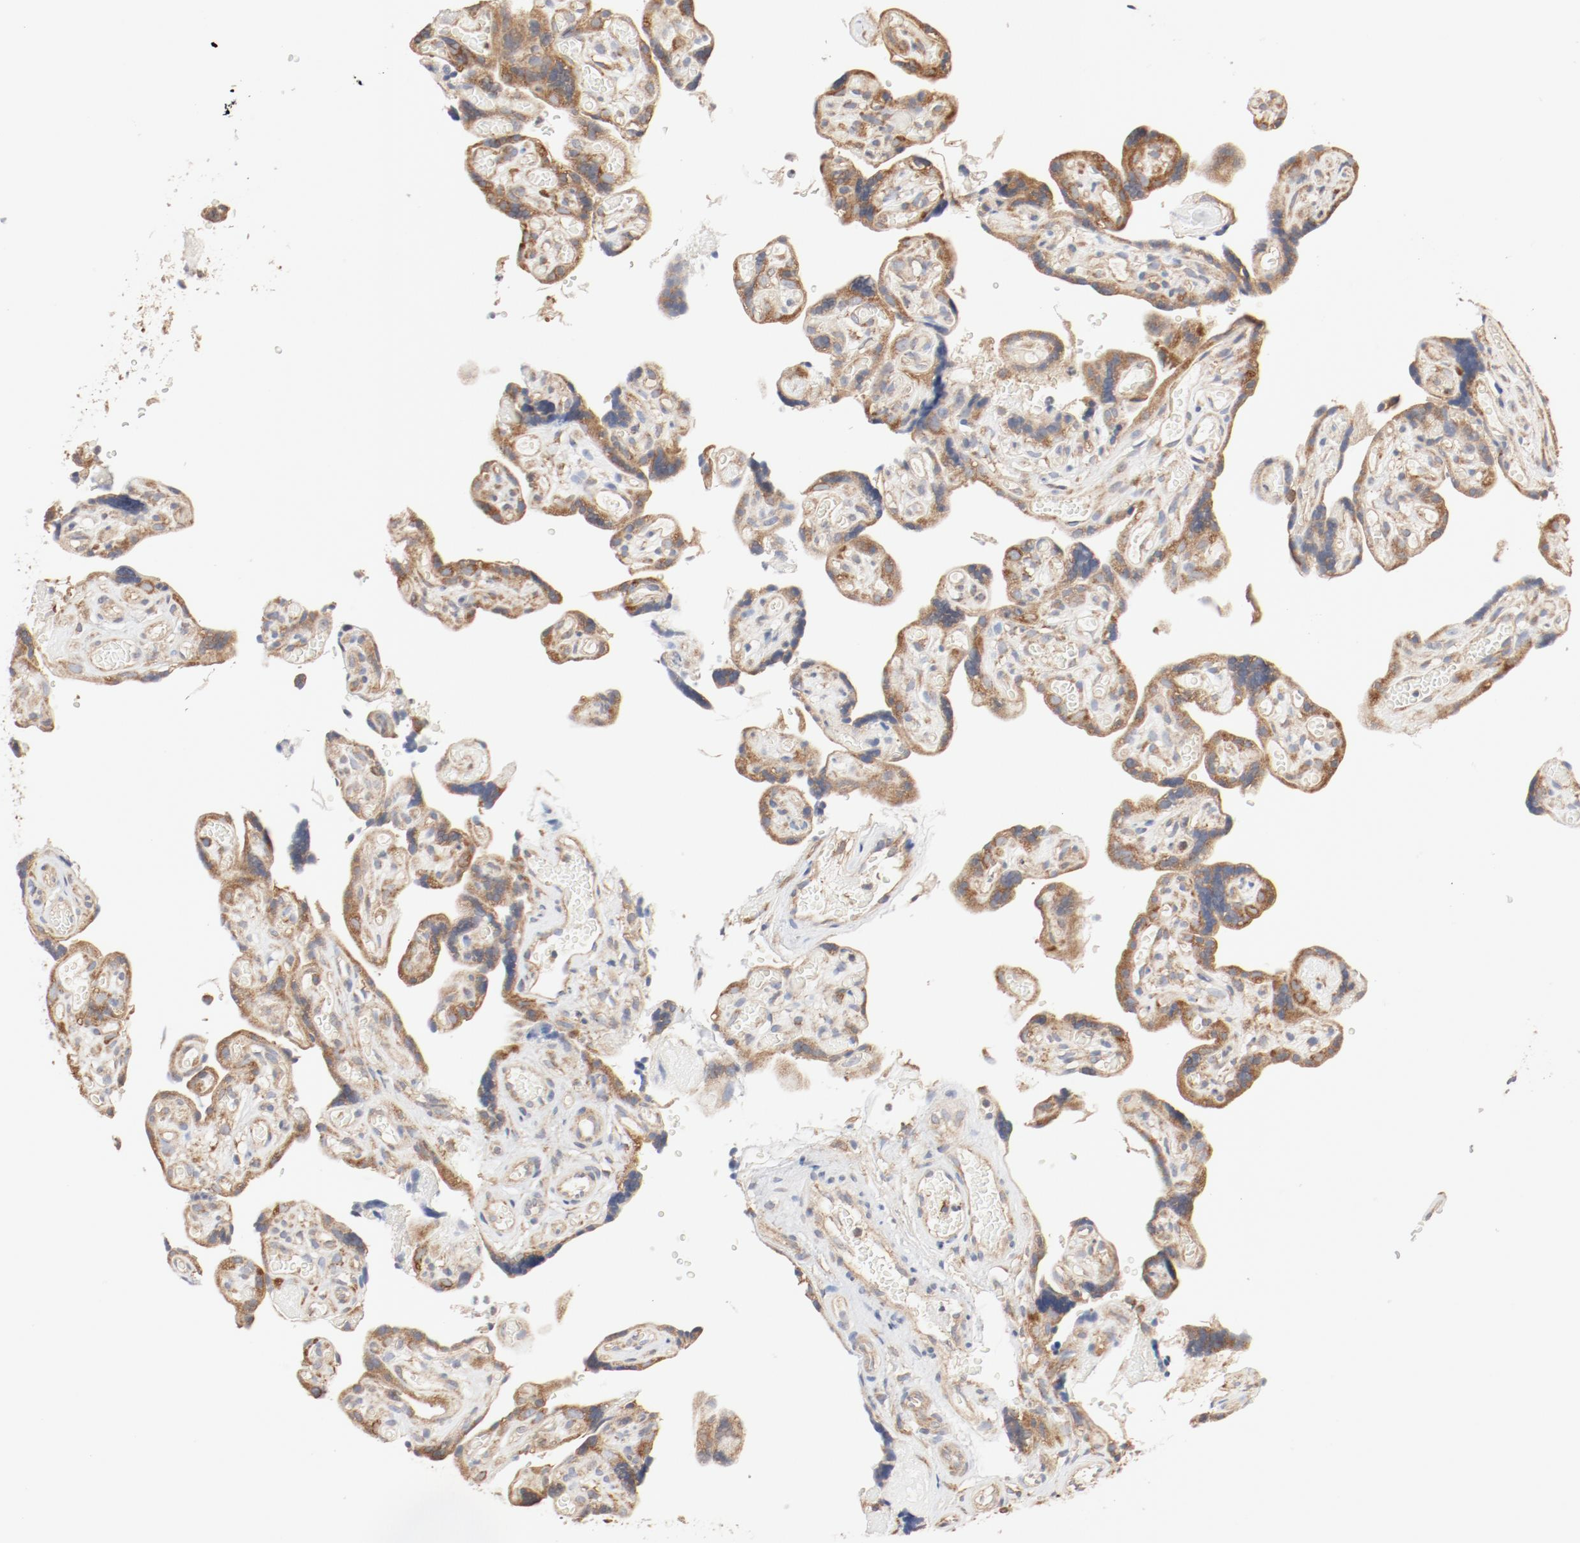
{"staining": {"intensity": "moderate", "quantity": ">75%", "location": "cytoplasmic/membranous"}, "tissue": "placenta", "cell_type": "Decidual cells", "image_type": "normal", "snomed": [{"axis": "morphology", "description": "Normal tissue, NOS"}, {"axis": "topography", "description": "Placenta"}], "caption": "Protein positivity by immunohistochemistry (IHC) exhibits moderate cytoplasmic/membranous staining in about >75% of decidual cells in benign placenta.", "gene": "RPS6", "patient": {"sex": "female", "age": 30}}